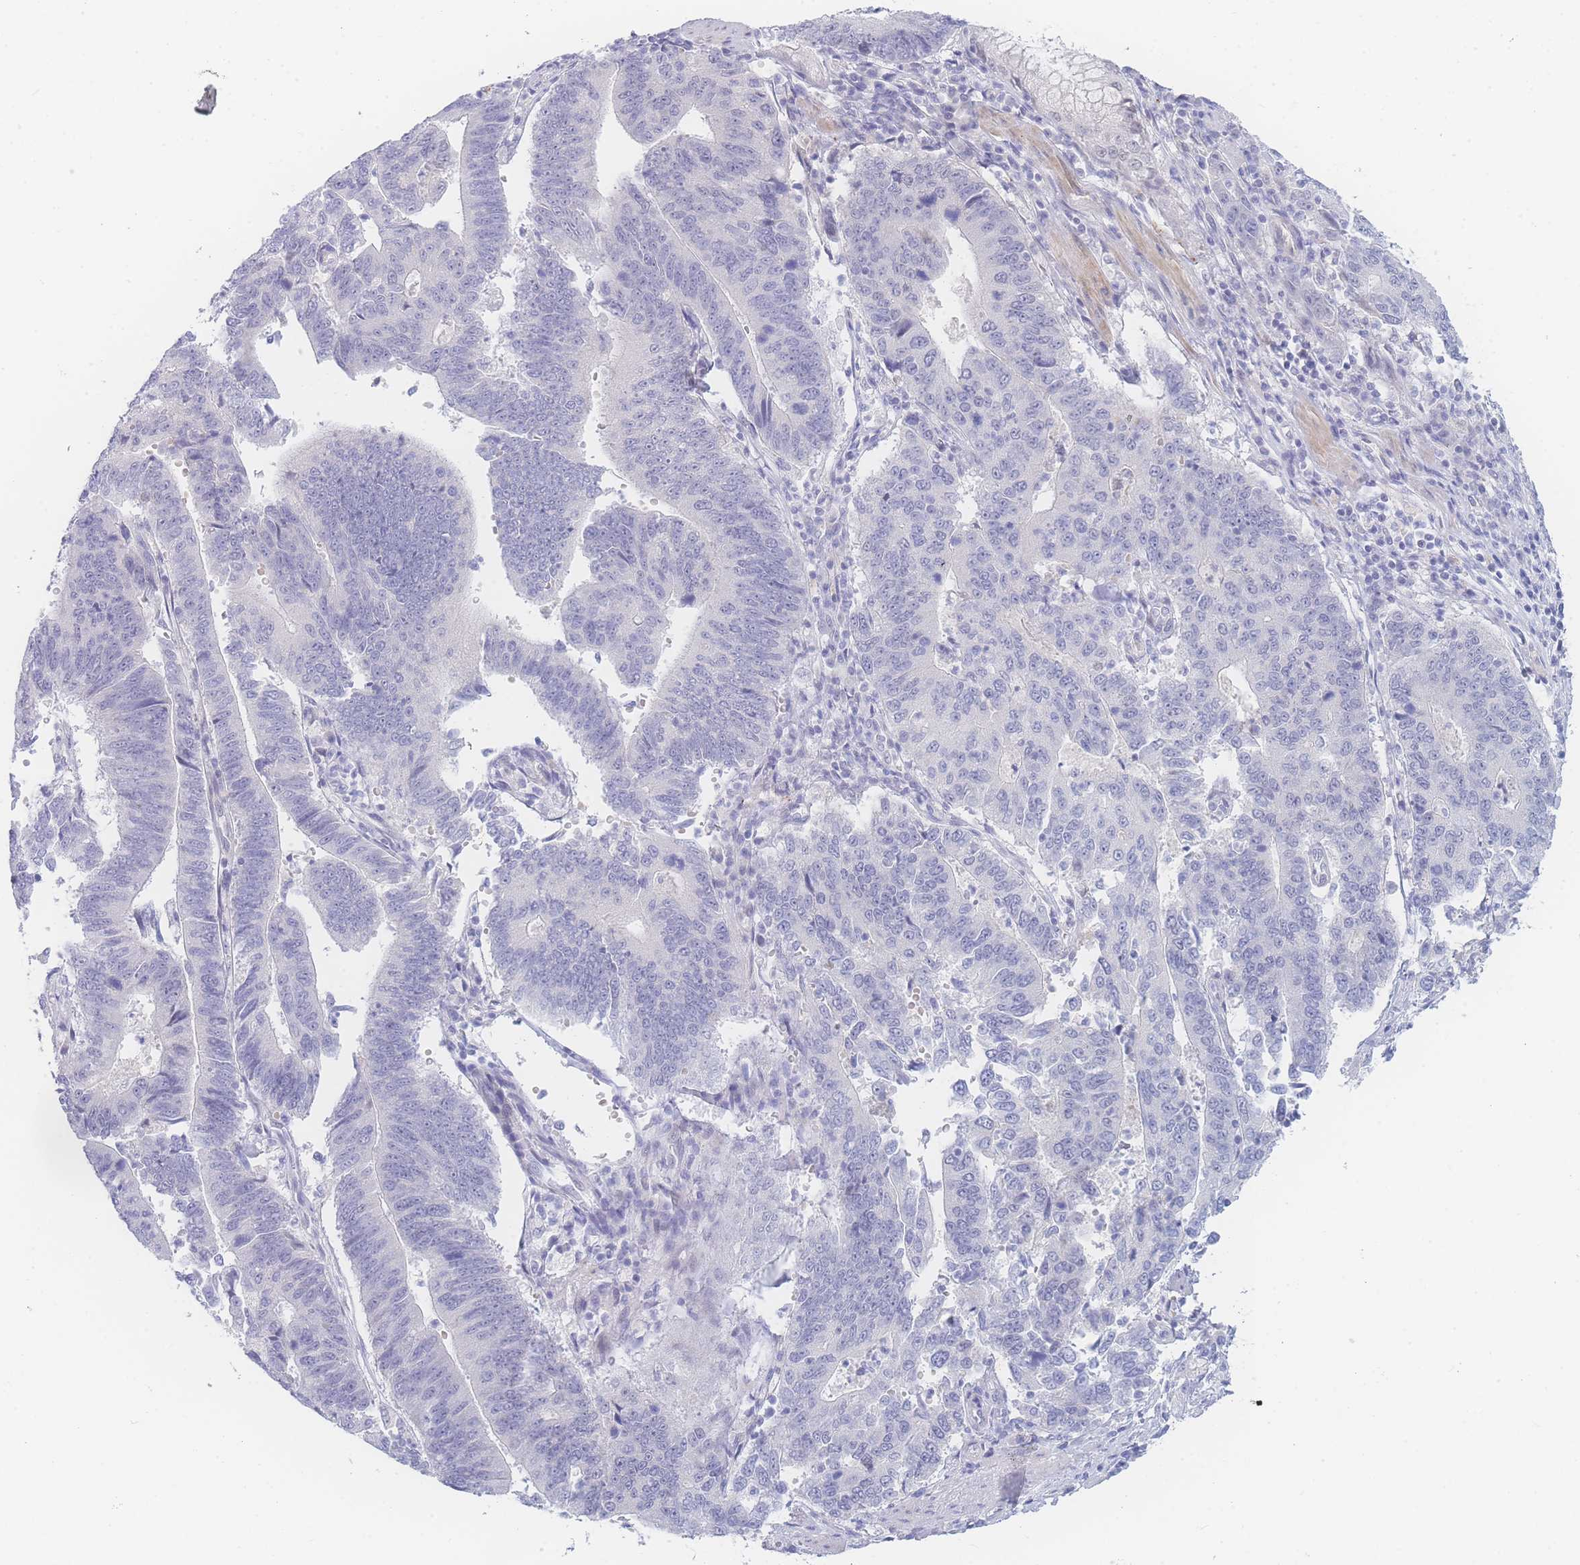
{"staining": {"intensity": "negative", "quantity": "none", "location": "none"}, "tissue": "stomach cancer", "cell_type": "Tumor cells", "image_type": "cancer", "snomed": [{"axis": "morphology", "description": "Adenocarcinoma, NOS"}, {"axis": "topography", "description": "Stomach"}], "caption": "The image reveals no significant positivity in tumor cells of adenocarcinoma (stomach).", "gene": "PRSS22", "patient": {"sex": "male", "age": 59}}